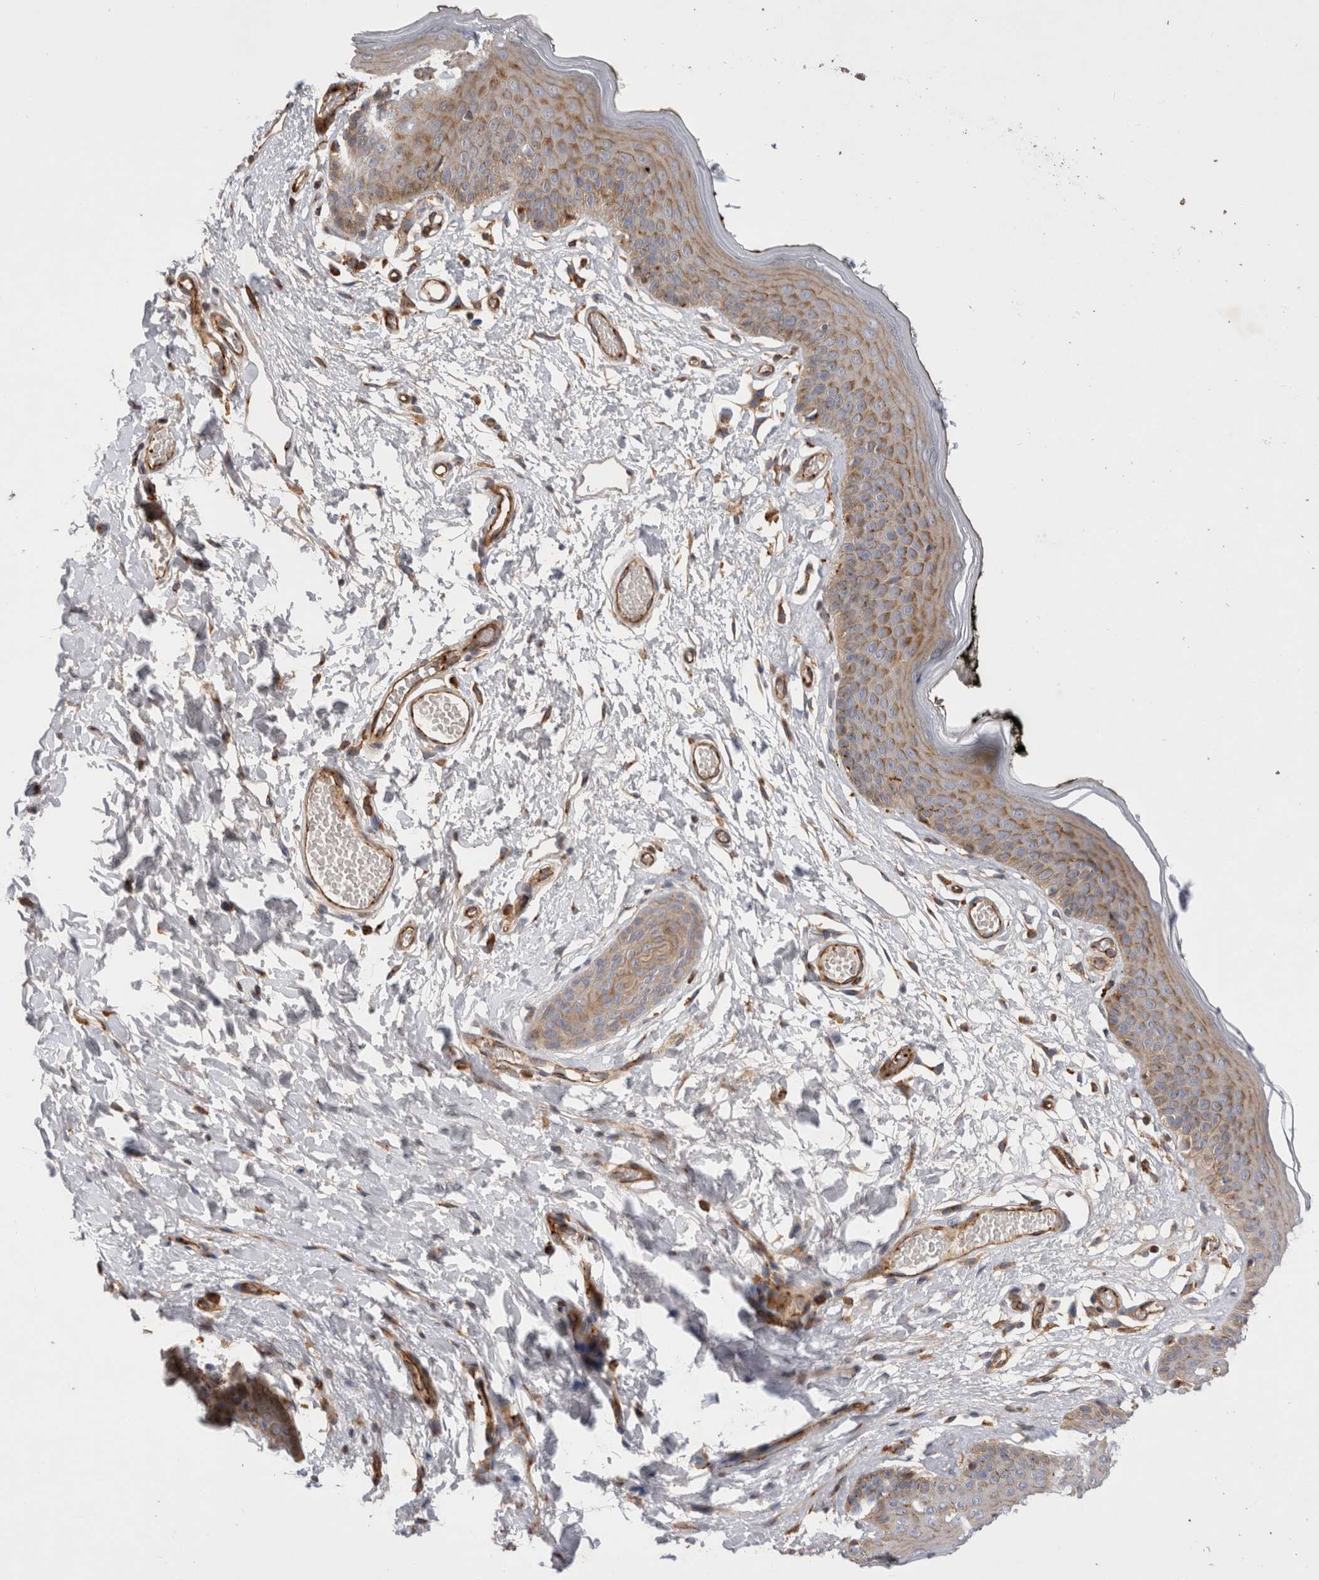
{"staining": {"intensity": "moderate", "quantity": ">75%", "location": "cytoplasmic/membranous"}, "tissue": "skin", "cell_type": "Epidermal cells", "image_type": "normal", "snomed": [{"axis": "morphology", "description": "Normal tissue, NOS"}, {"axis": "morphology", "description": "Inflammation, NOS"}, {"axis": "topography", "description": "Vulva"}], "caption": "Skin stained with immunohistochemistry (IHC) shows moderate cytoplasmic/membranous staining in approximately >75% of epidermal cells.", "gene": "BNIP2", "patient": {"sex": "female", "age": 84}}